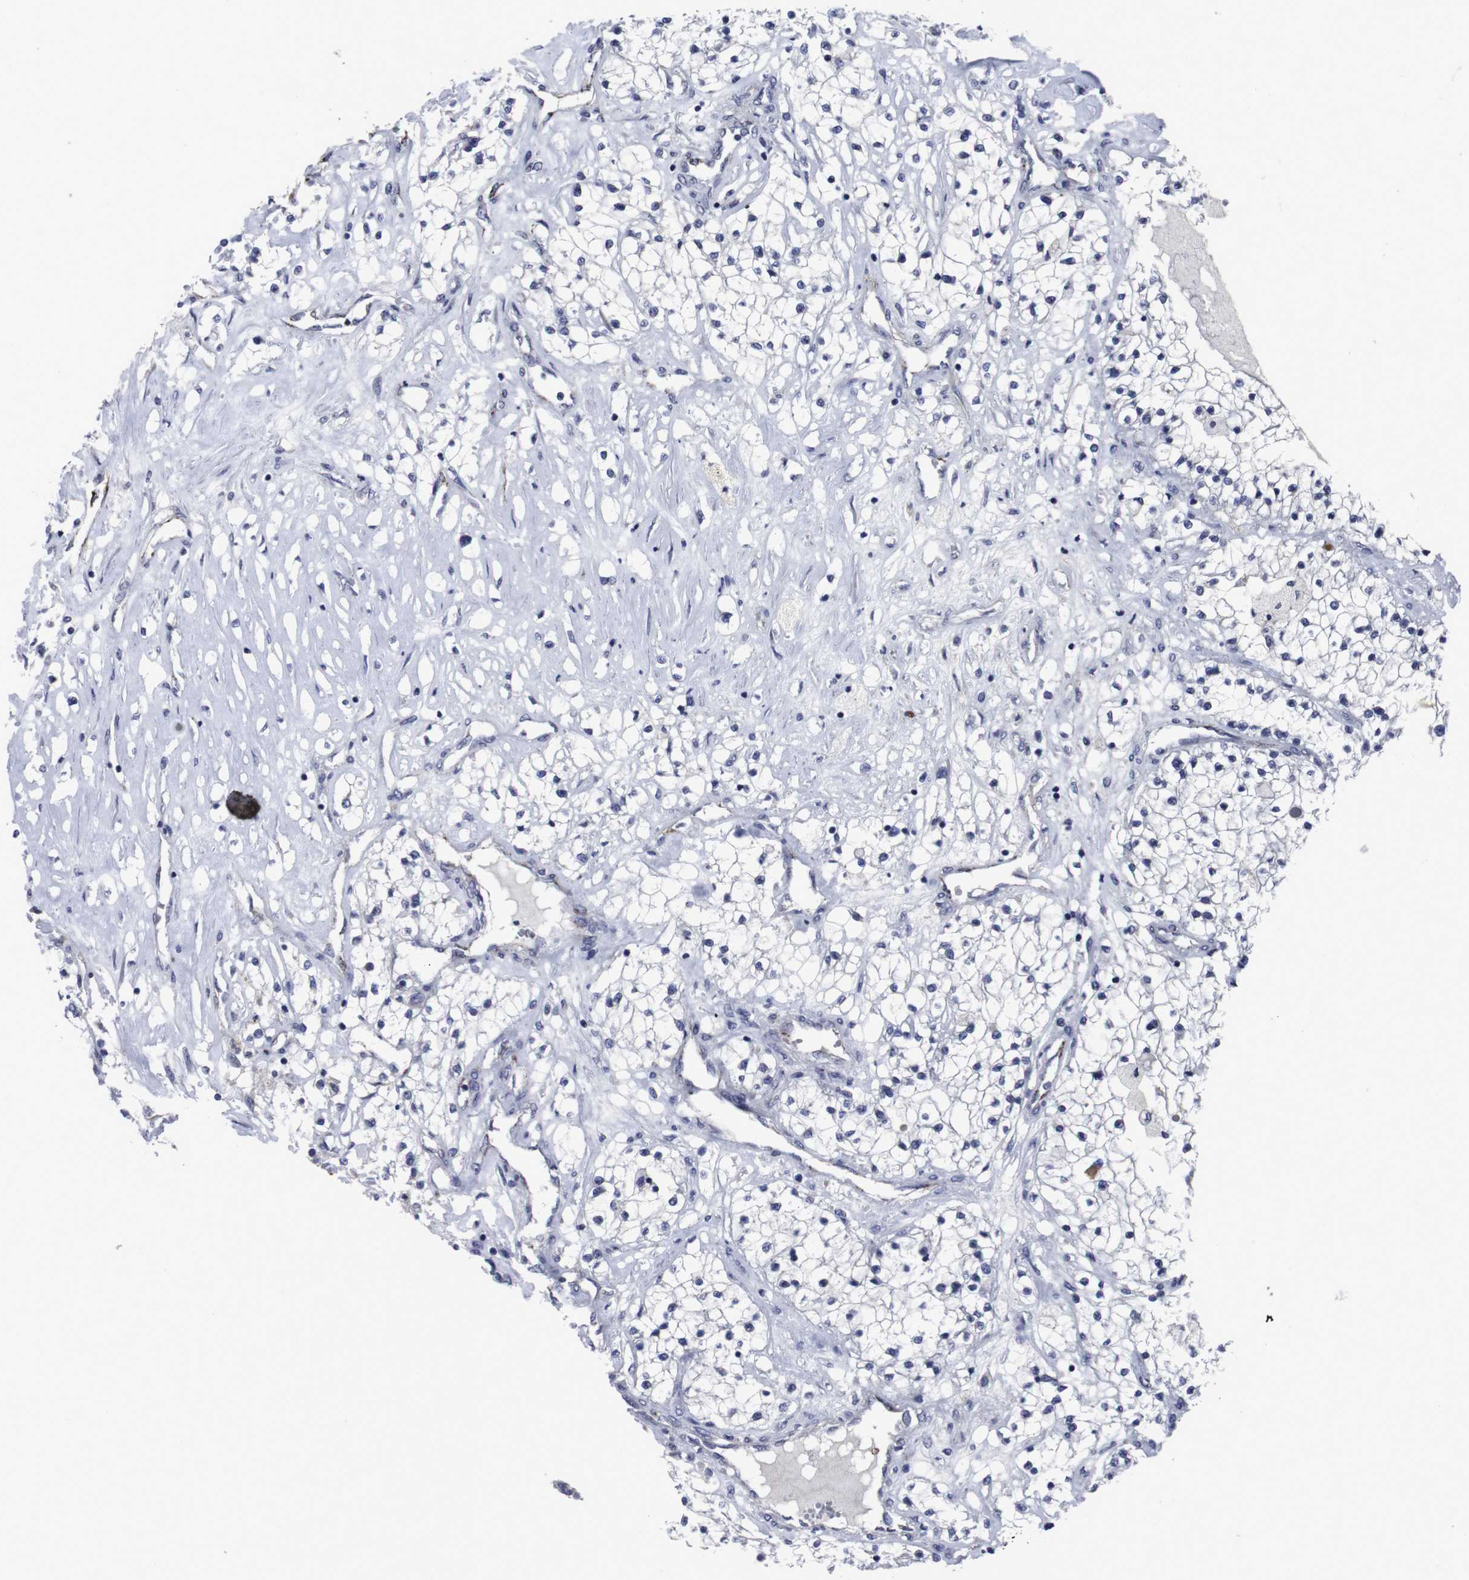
{"staining": {"intensity": "negative", "quantity": "none", "location": "none"}, "tissue": "renal cancer", "cell_type": "Tumor cells", "image_type": "cancer", "snomed": [{"axis": "morphology", "description": "Adenocarcinoma, NOS"}, {"axis": "topography", "description": "Kidney"}], "caption": "This image is of renal cancer (adenocarcinoma) stained with IHC to label a protein in brown with the nuclei are counter-stained blue. There is no positivity in tumor cells.", "gene": "SNCG", "patient": {"sex": "male", "age": 68}}